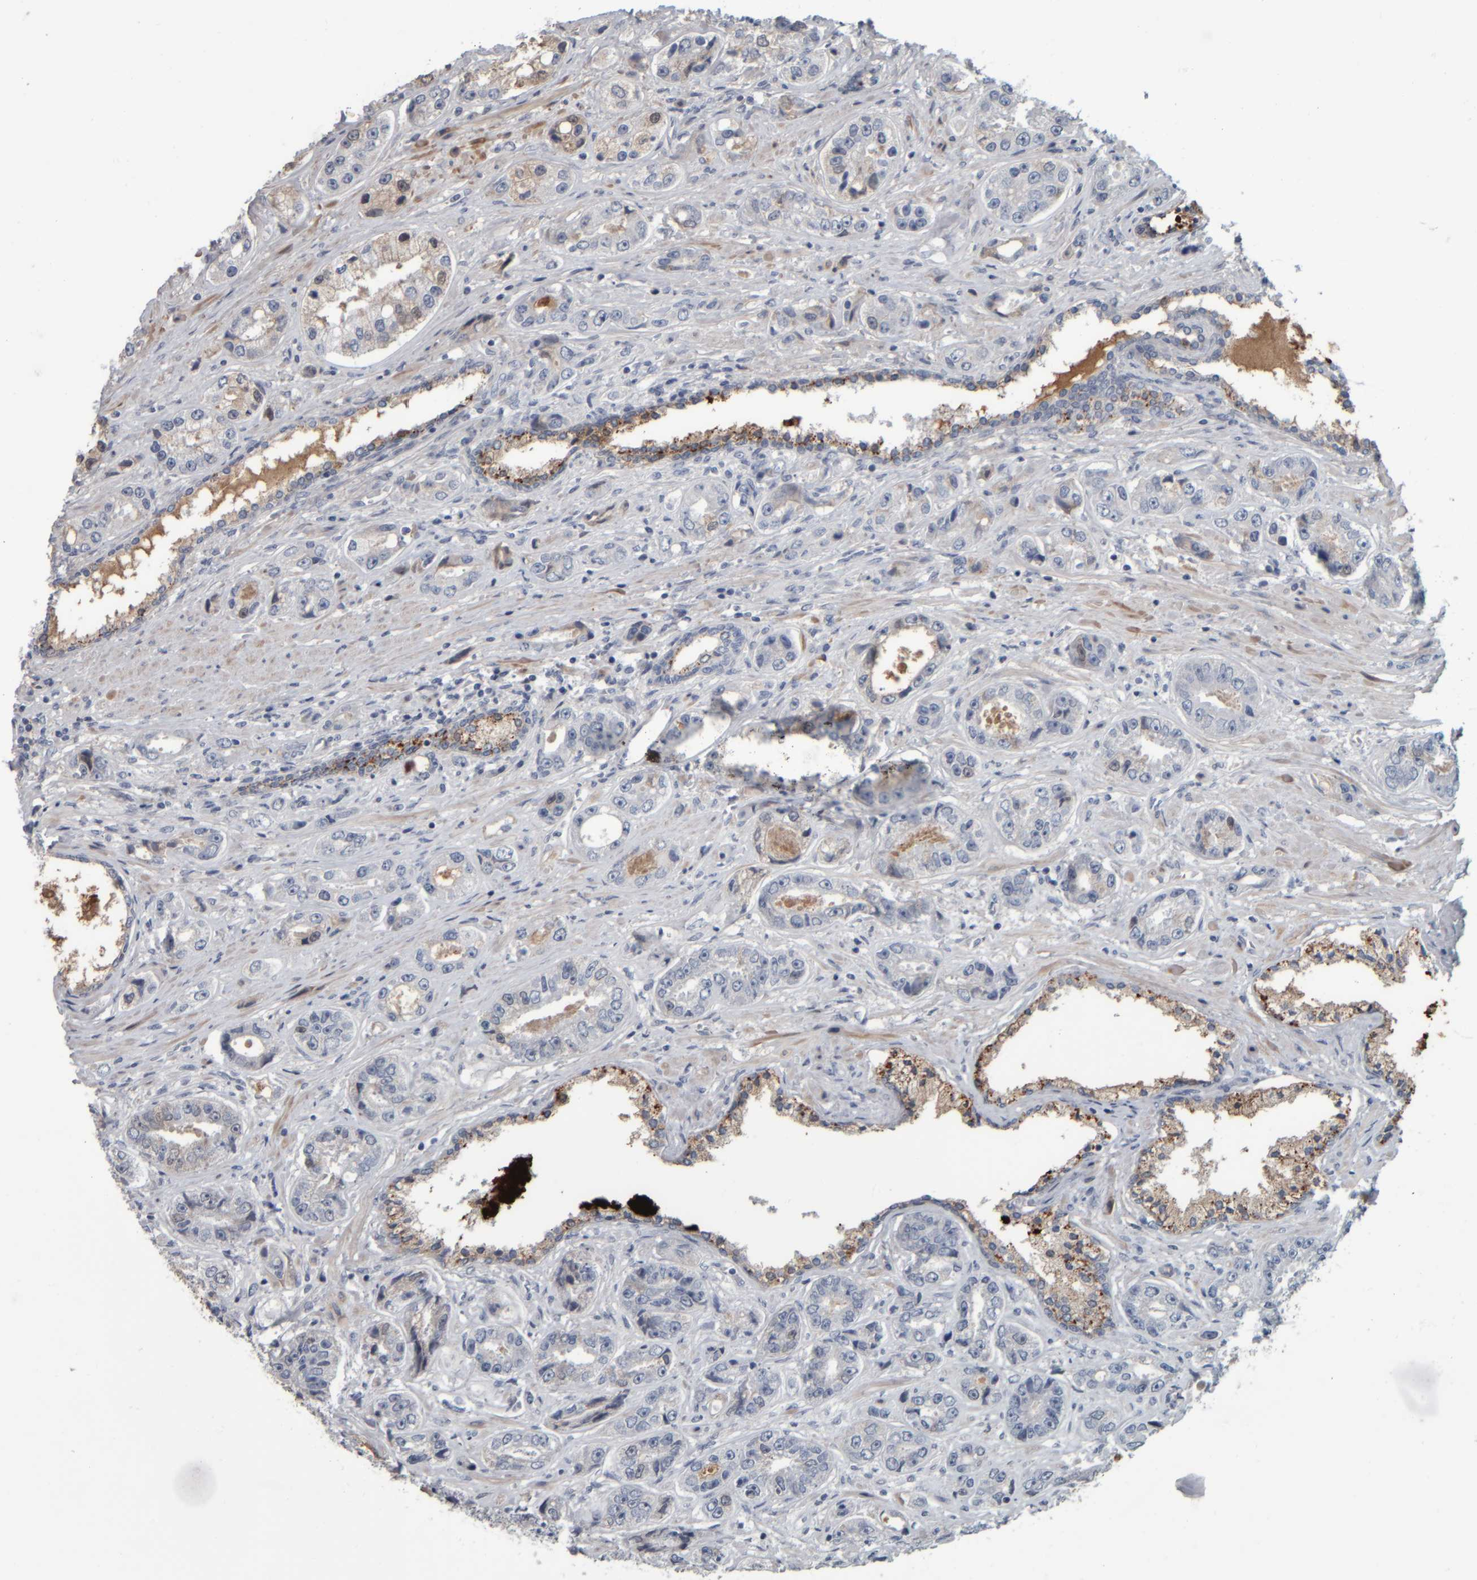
{"staining": {"intensity": "negative", "quantity": "none", "location": "none"}, "tissue": "prostate cancer", "cell_type": "Tumor cells", "image_type": "cancer", "snomed": [{"axis": "morphology", "description": "Adenocarcinoma, High grade"}, {"axis": "topography", "description": "Prostate"}], "caption": "Human high-grade adenocarcinoma (prostate) stained for a protein using IHC reveals no staining in tumor cells.", "gene": "CAVIN4", "patient": {"sex": "male", "age": 61}}